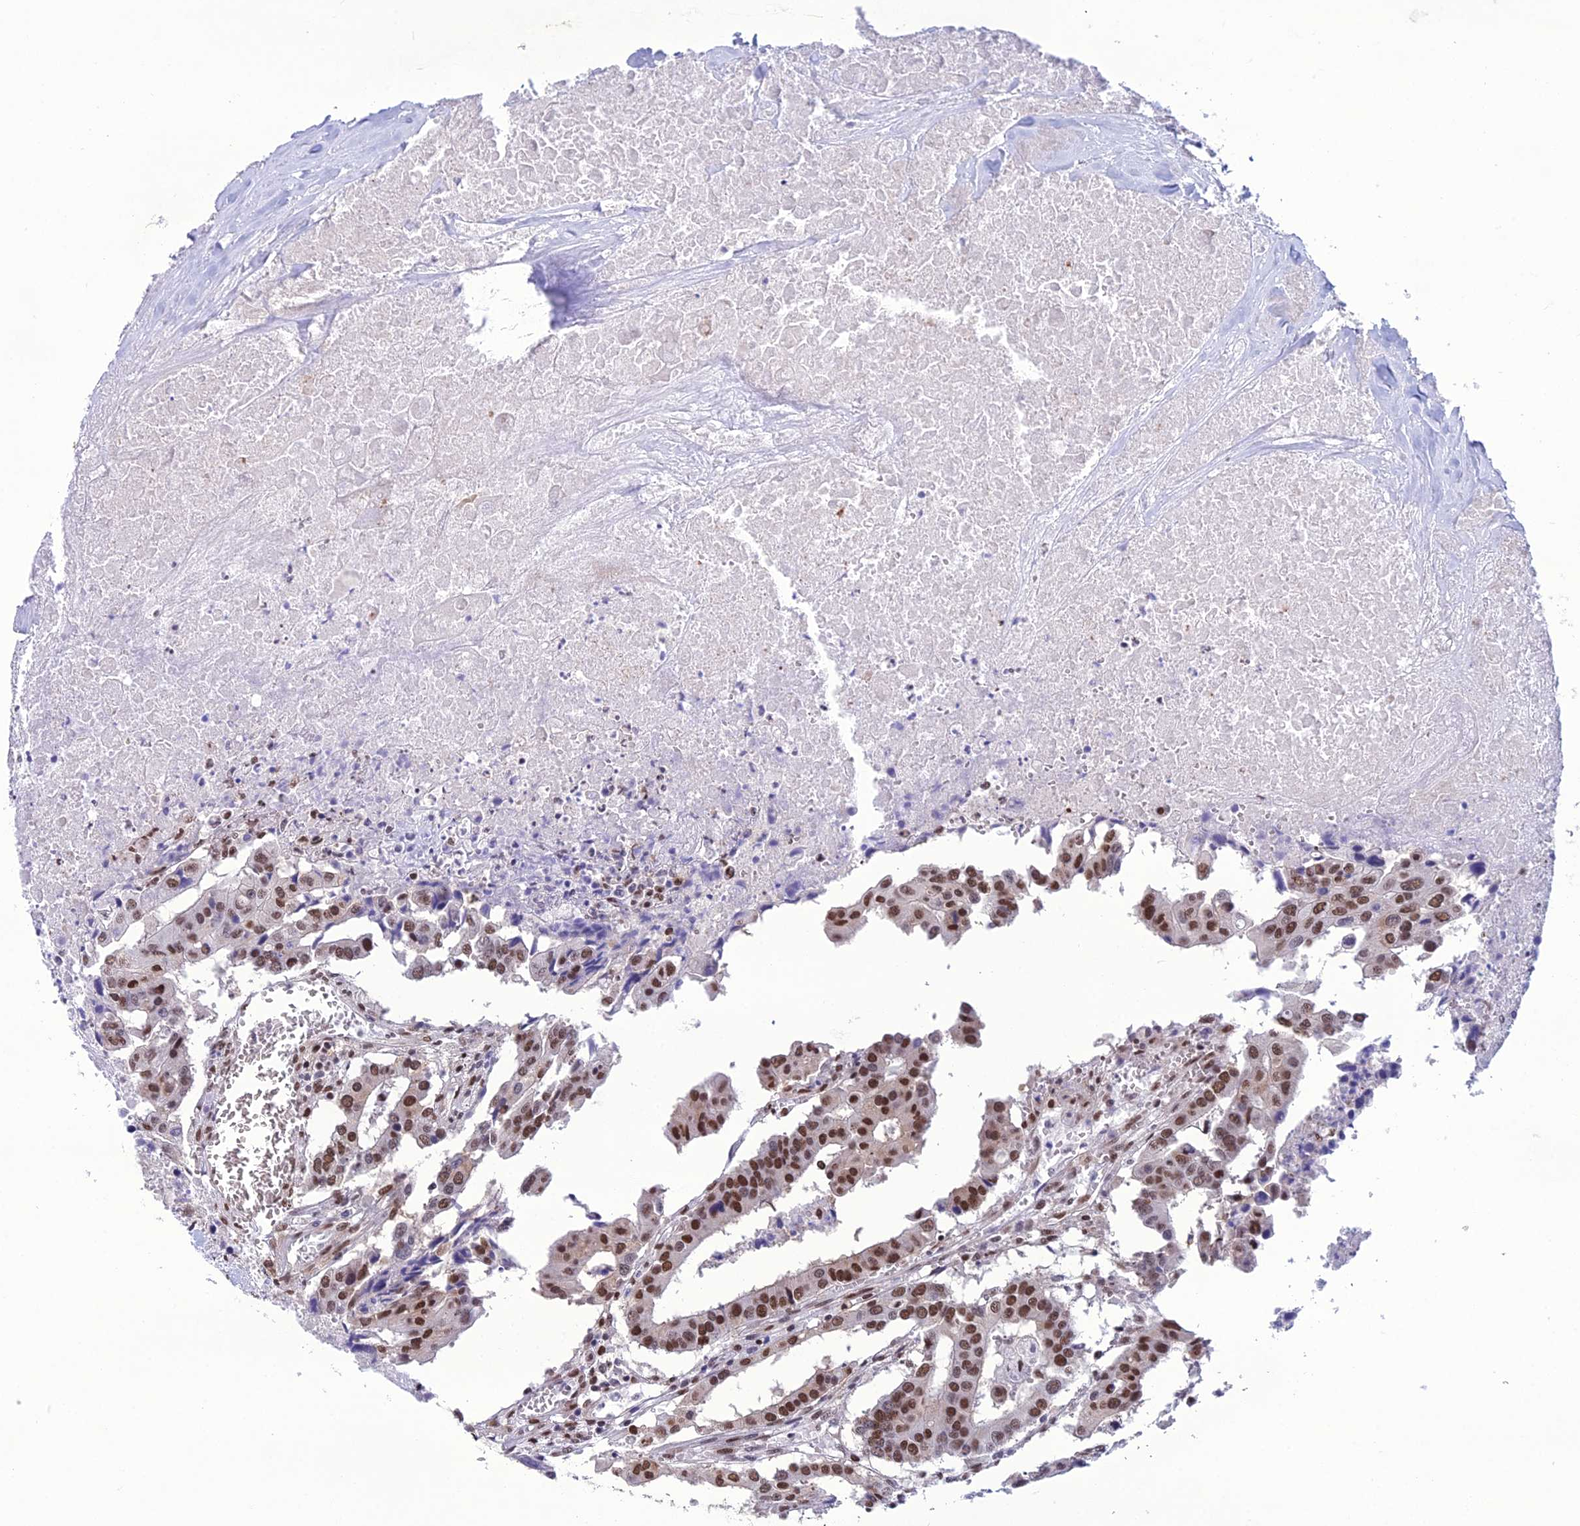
{"staining": {"intensity": "moderate", "quantity": ">75%", "location": "nuclear"}, "tissue": "colorectal cancer", "cell_type": "Tumor cells", "image_type": "cancer", "snomed": [{"axis": "morphology", "description": "Adenocarcinoma, NOS"}, {"axis": "topography", "description": "Colon"}], "caption": "Colorectal cancer (adenocarcinoma) stained with a protein marker exhibits moderate staining in tumor cells.", "gene": "PRAMEF12", "patient": {"sex": "male", "age": 77}}